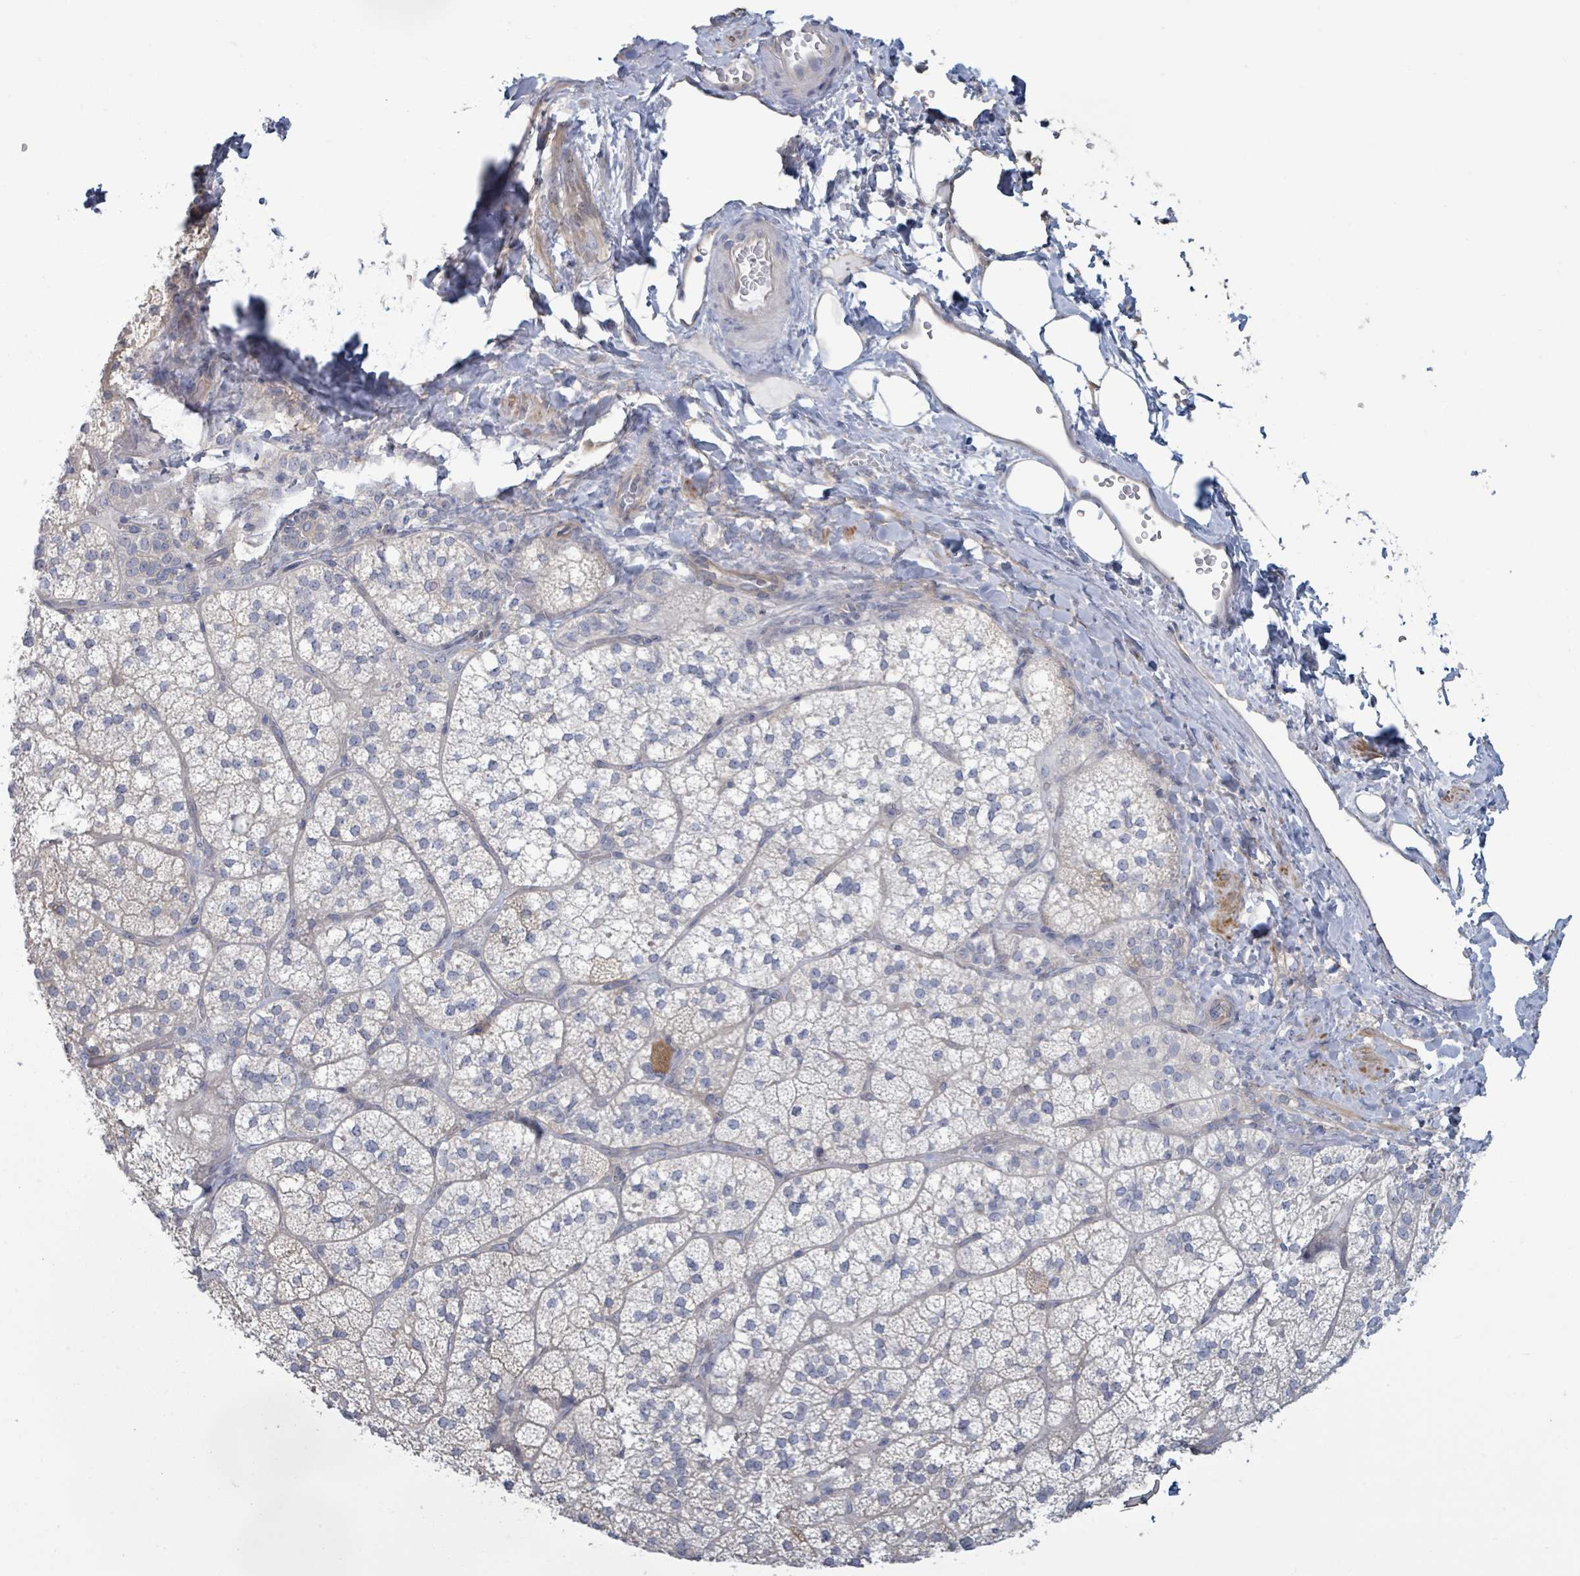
{"staining": {"intensity": "negative", "quantity": "none", "location": "none"}, "tissue": "adrenal gland", "cell_type": "Glandular cells", "image_type": "normal", "snomed": [{"axis": "morphology", "description": "Normal tissue, NOS"}, {"axis": "topography", "description": "Adrenal gland"}], "caption": "A micrograph of adrenal gland stained for a protein shows no brown staining in glandular cells. (DAB immunohistochemistry (IHC) with hematoxylin counter stain).", "gene": "COL13A1", "patient": {"sex": "male", "age": 53}}